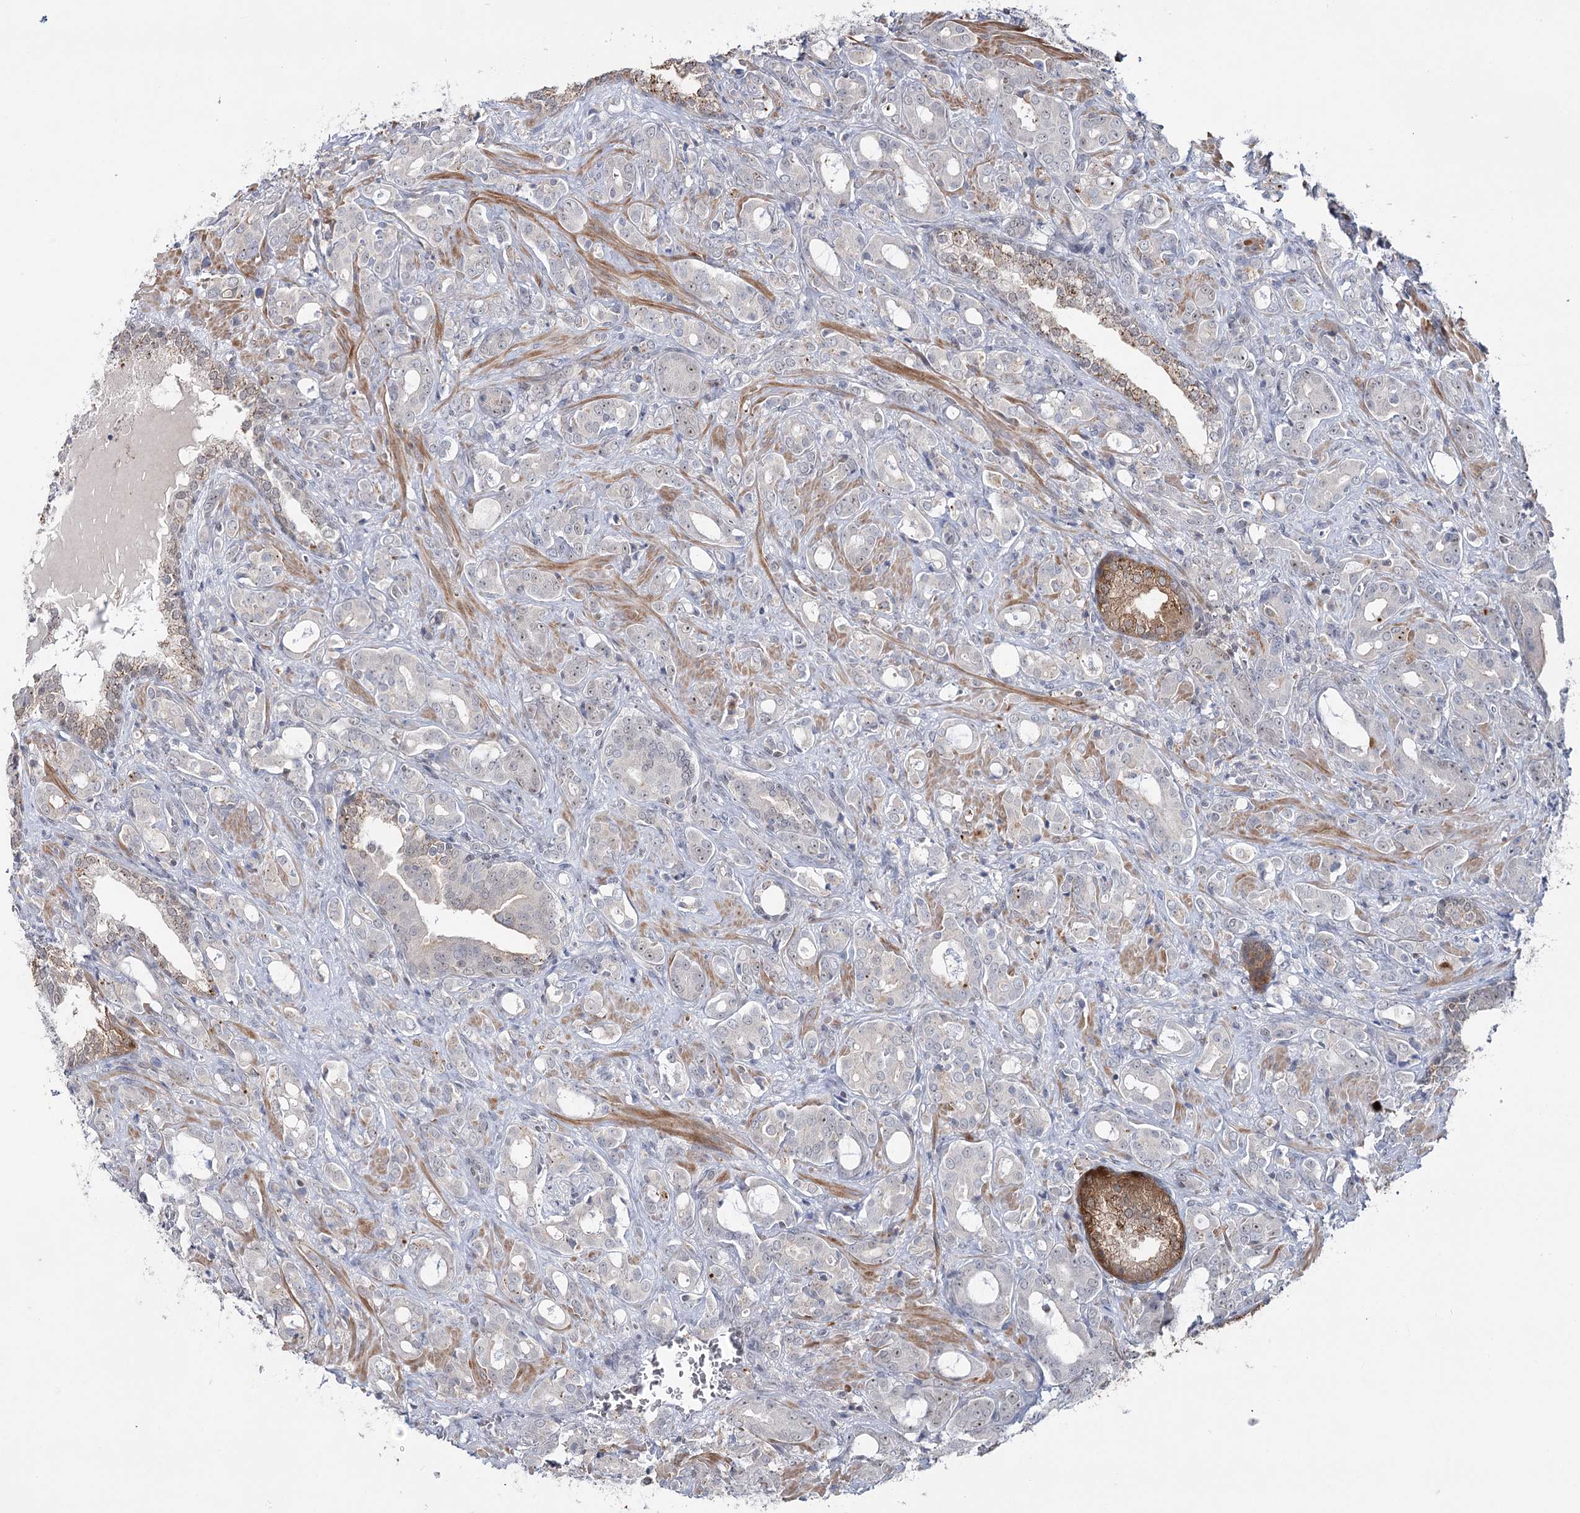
{"staining": {"intensity": "negative", "quantity": "none", "location": "none"}, "tissue": "prostate cancer", "cell_type": "Tumor cells", "image_type": "cancer", "snomed": [{"axis": "morphology", "description": "Adenocarcinoma, High grade"}, {"axis": "topography", "description": "Prostate"}], "caption": "DAB (3,3'-diaminobenzidine) immunohistochemical staining of prostate cancer displays no significant positivity in tumor cells.", "gene": "ZC3H8", "patient": {"sex": "male", "age": 72}}